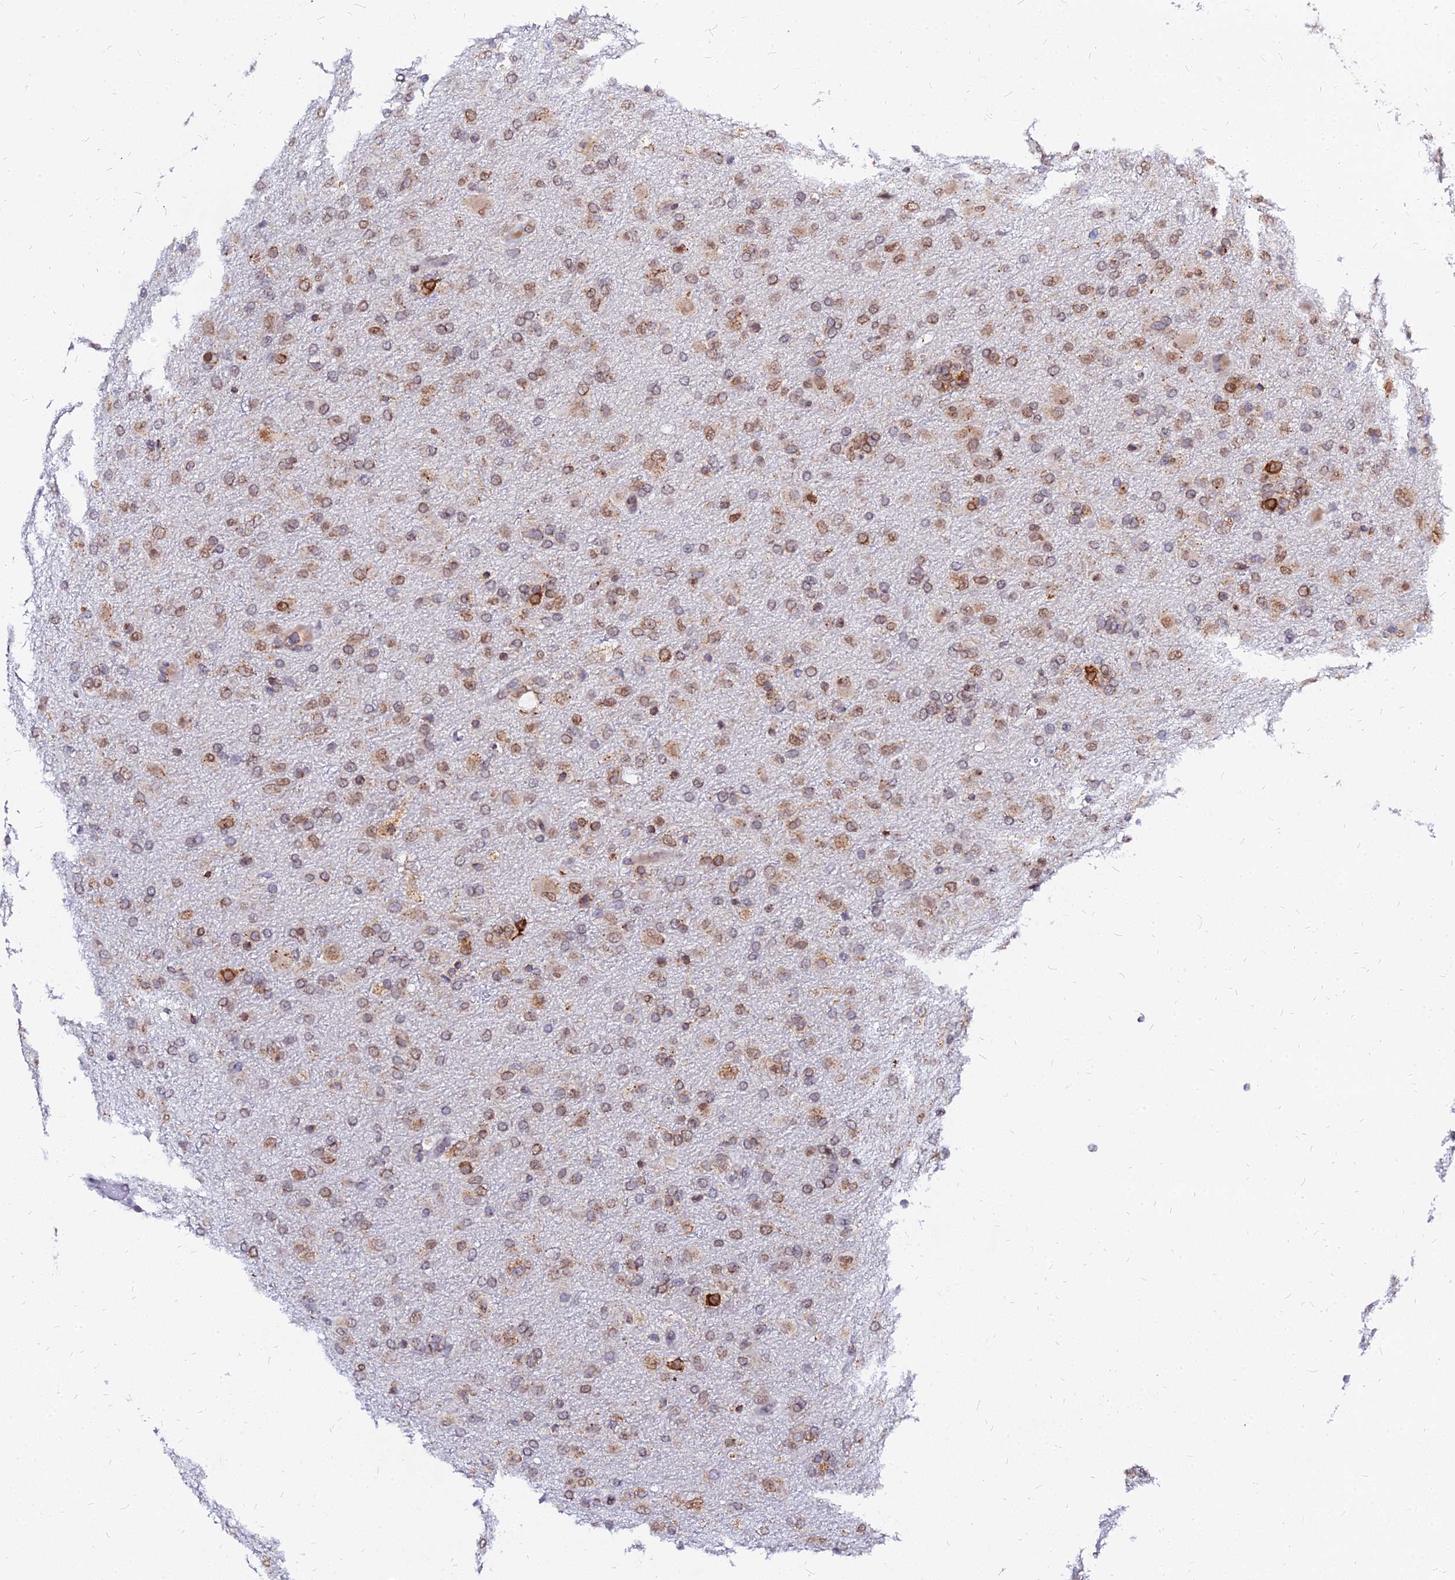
{"staining": {"intensity": "moderate", "quantity": ">75%", "location": "cytoplasmic/membranous,nuclear"}, "tissue": "glioma", "cell_type": "Tumor cells", "image_type": "cancer", "snomed": [{"axis": "morphology", "description": "Glioma, malignant, Low grade"}, {"axis": "topography", "description": "Brain"}], "caption": "High-power microscopy captured an immunohistochemistry histopathology image of malignant glioma (low-grade), revealing moderate cytoplasmic/membranous and nuclear positivity in approximately >75% of tumor cells.", "gene": "RNF121", "patient": {"sex": "male", "age": 65}}